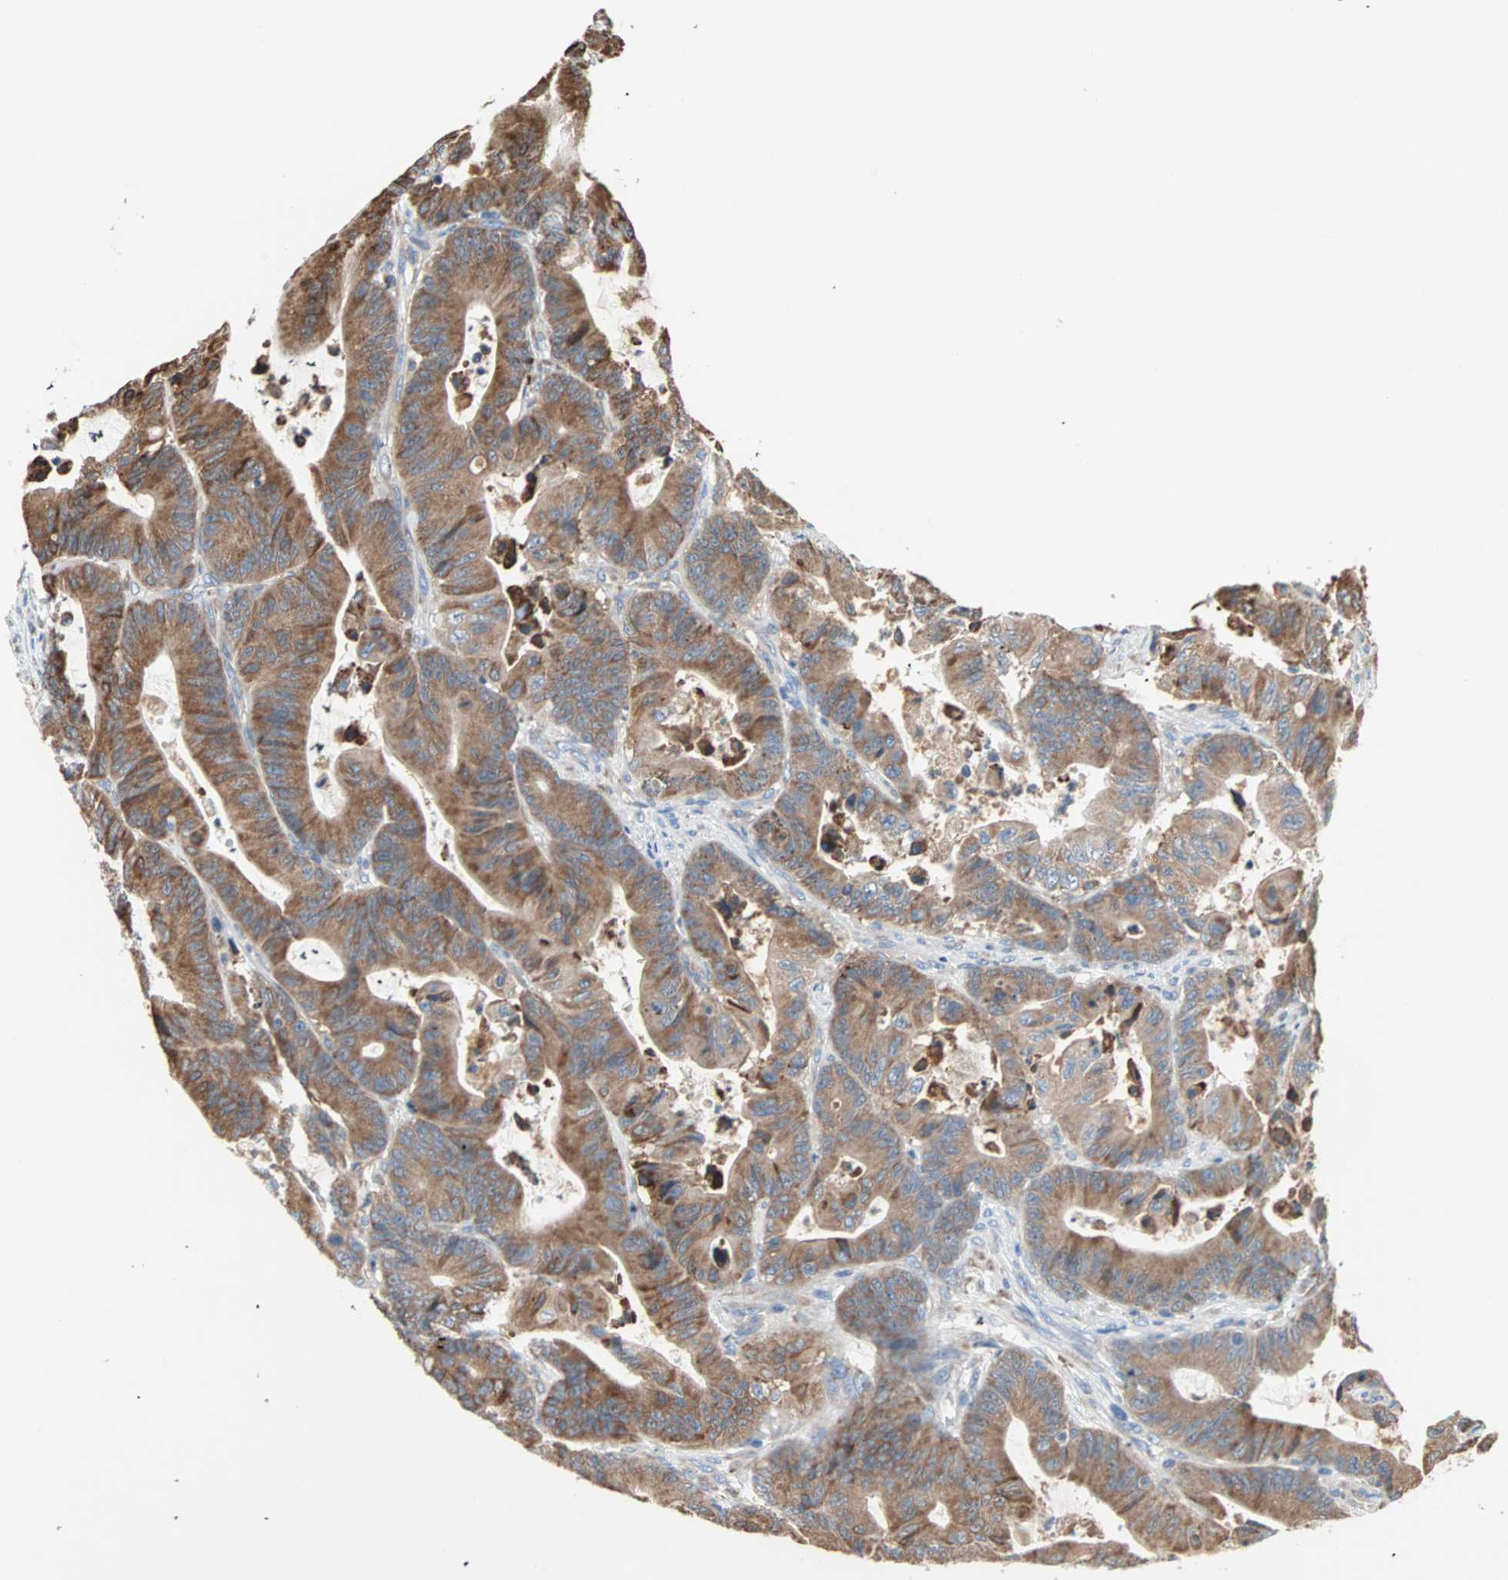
{"staining": {"intensity": "moderate", "quantity": ">75%", "location": "cytoplasmic/membranous"}, "tissue": "colorectal cancer", "cell_type": "Tumor cells", "image_type": "cancer", "snomed": [{"axis": "morphology", "description": "Adenocarcinoma, NOS"}, {"axis": "topography", "description": "Colon"}], "caption": "Colorectal adenocarcinoma stained with immunohistochemistry (IHC) shows moderate cytoplasmic/membranous staining in approximately >75% of tumor cells.", "gene": "PLCXD1", "patient": {"sex": "female", "age": 84}}